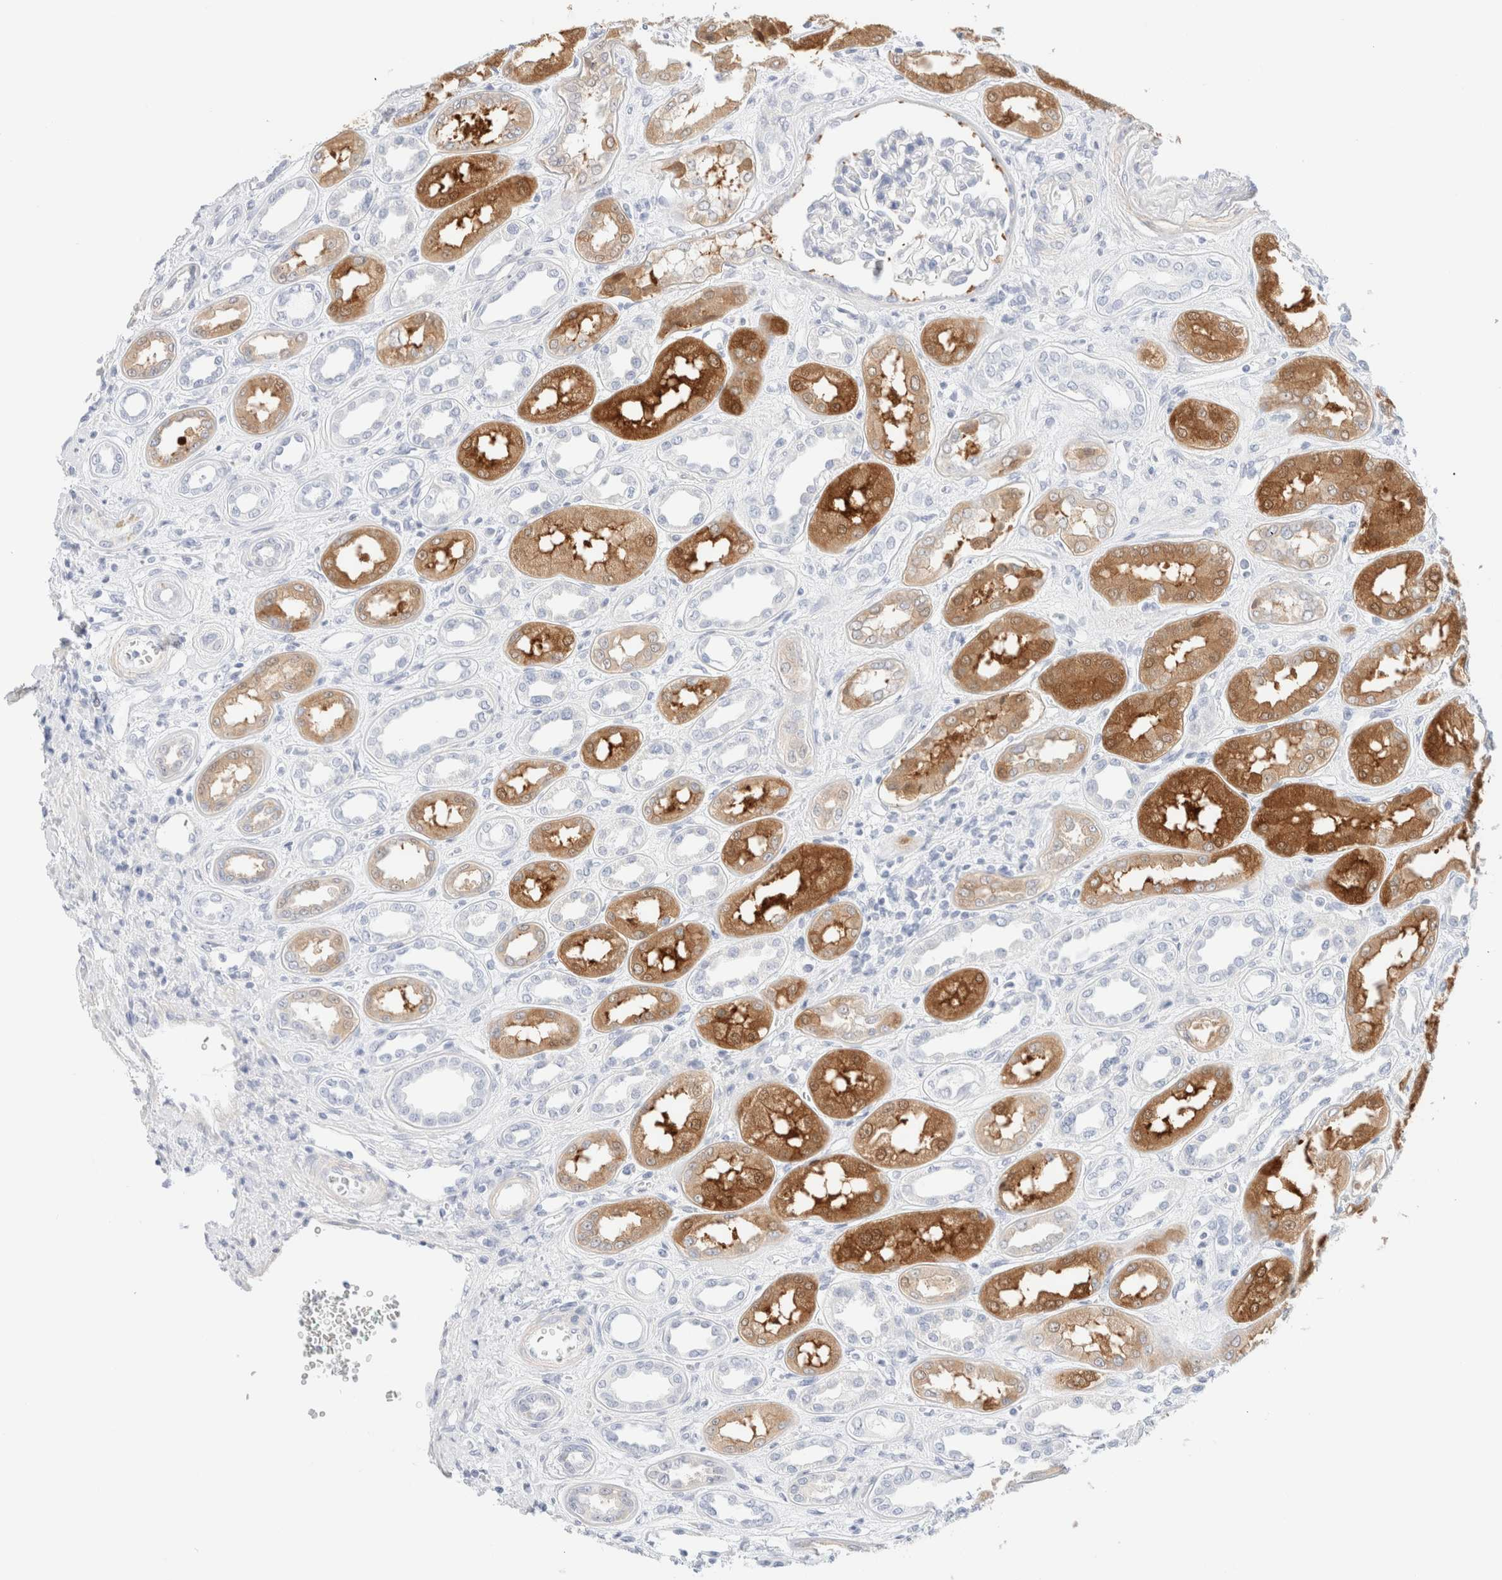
{"staining": {"intensity": "negative", "quantity": "none", "location": "none"}, "tissue": "kidney", "cell_type": "Cells in glomeruli", "image_type": "normal", "snomed": [{"axis": "morphology", "description": "Normal tissue, NOS"}, {"axis": "topography", "description": "Kidney"}], "caption": "Unremarkable kidney was stained to show a protein in brown. There is no significant expression in cells in glomeruli. (DAB immunohistochemistry (IHC) visualized using brightfield microscopy, high magnification).", "gene": "DPYS", "patient": {"sex": "male", "age": 59}}